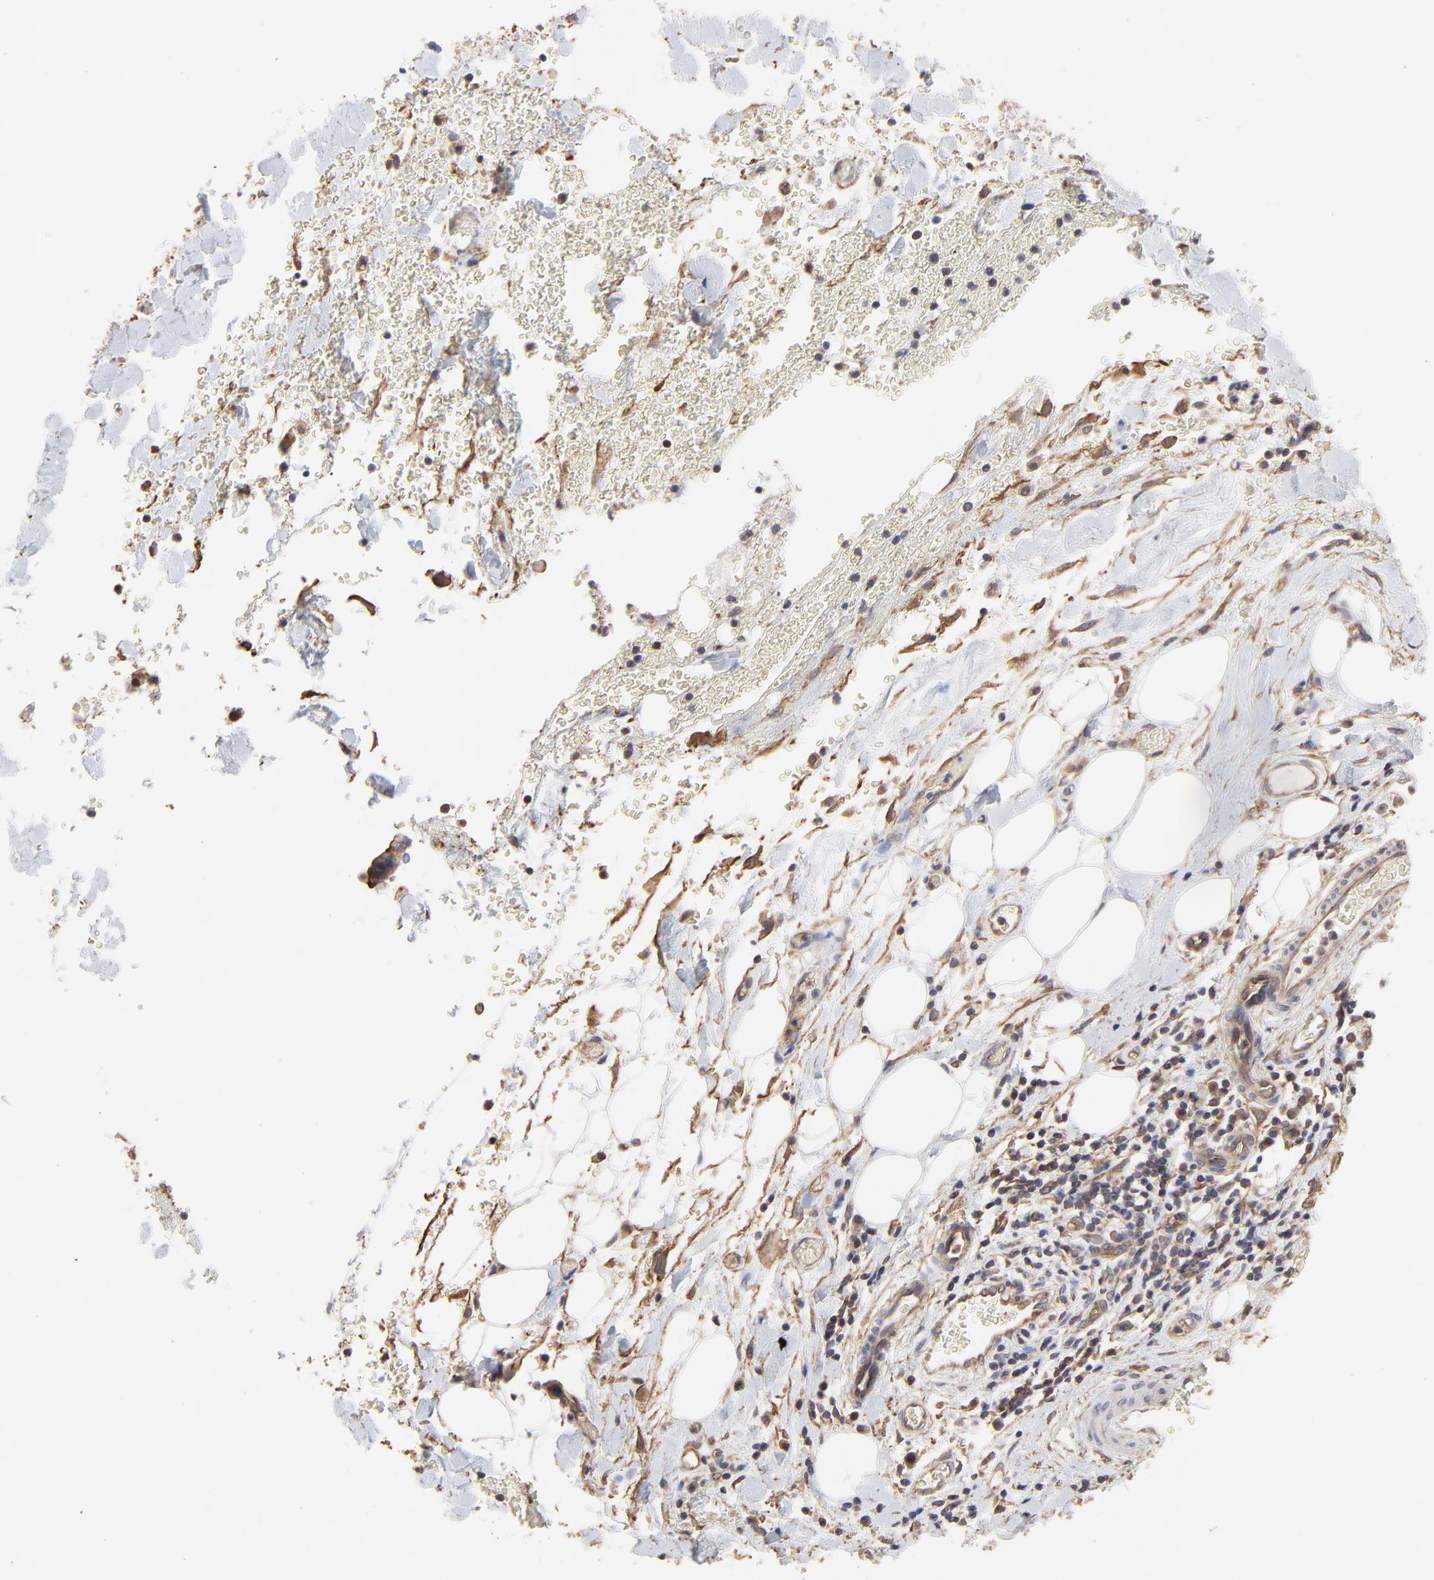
{"staining": {"intensity": "moderate", "quantity": "25%-75%", "location": "cytoplasmic/membranous"}, "tissue": "liver cancer", "cell_type": "Tumor cells", "image_type": "cancer", "snomed": [{"axis": "morphology", "description": "Cholangiocarcinoma"}, {"axis": "topography", "description": "Liver"}], "caption": "Liver cancer (cholangiocarcinoma) stained with DAB immunohistochemistry (IHC) exhibits medium levels of moderate cytoplasmic/membranous positivity in about 25%-75% of tumor cells.", "gene": "ARMT1", "patient": {"sex": "male", "age": 58}}